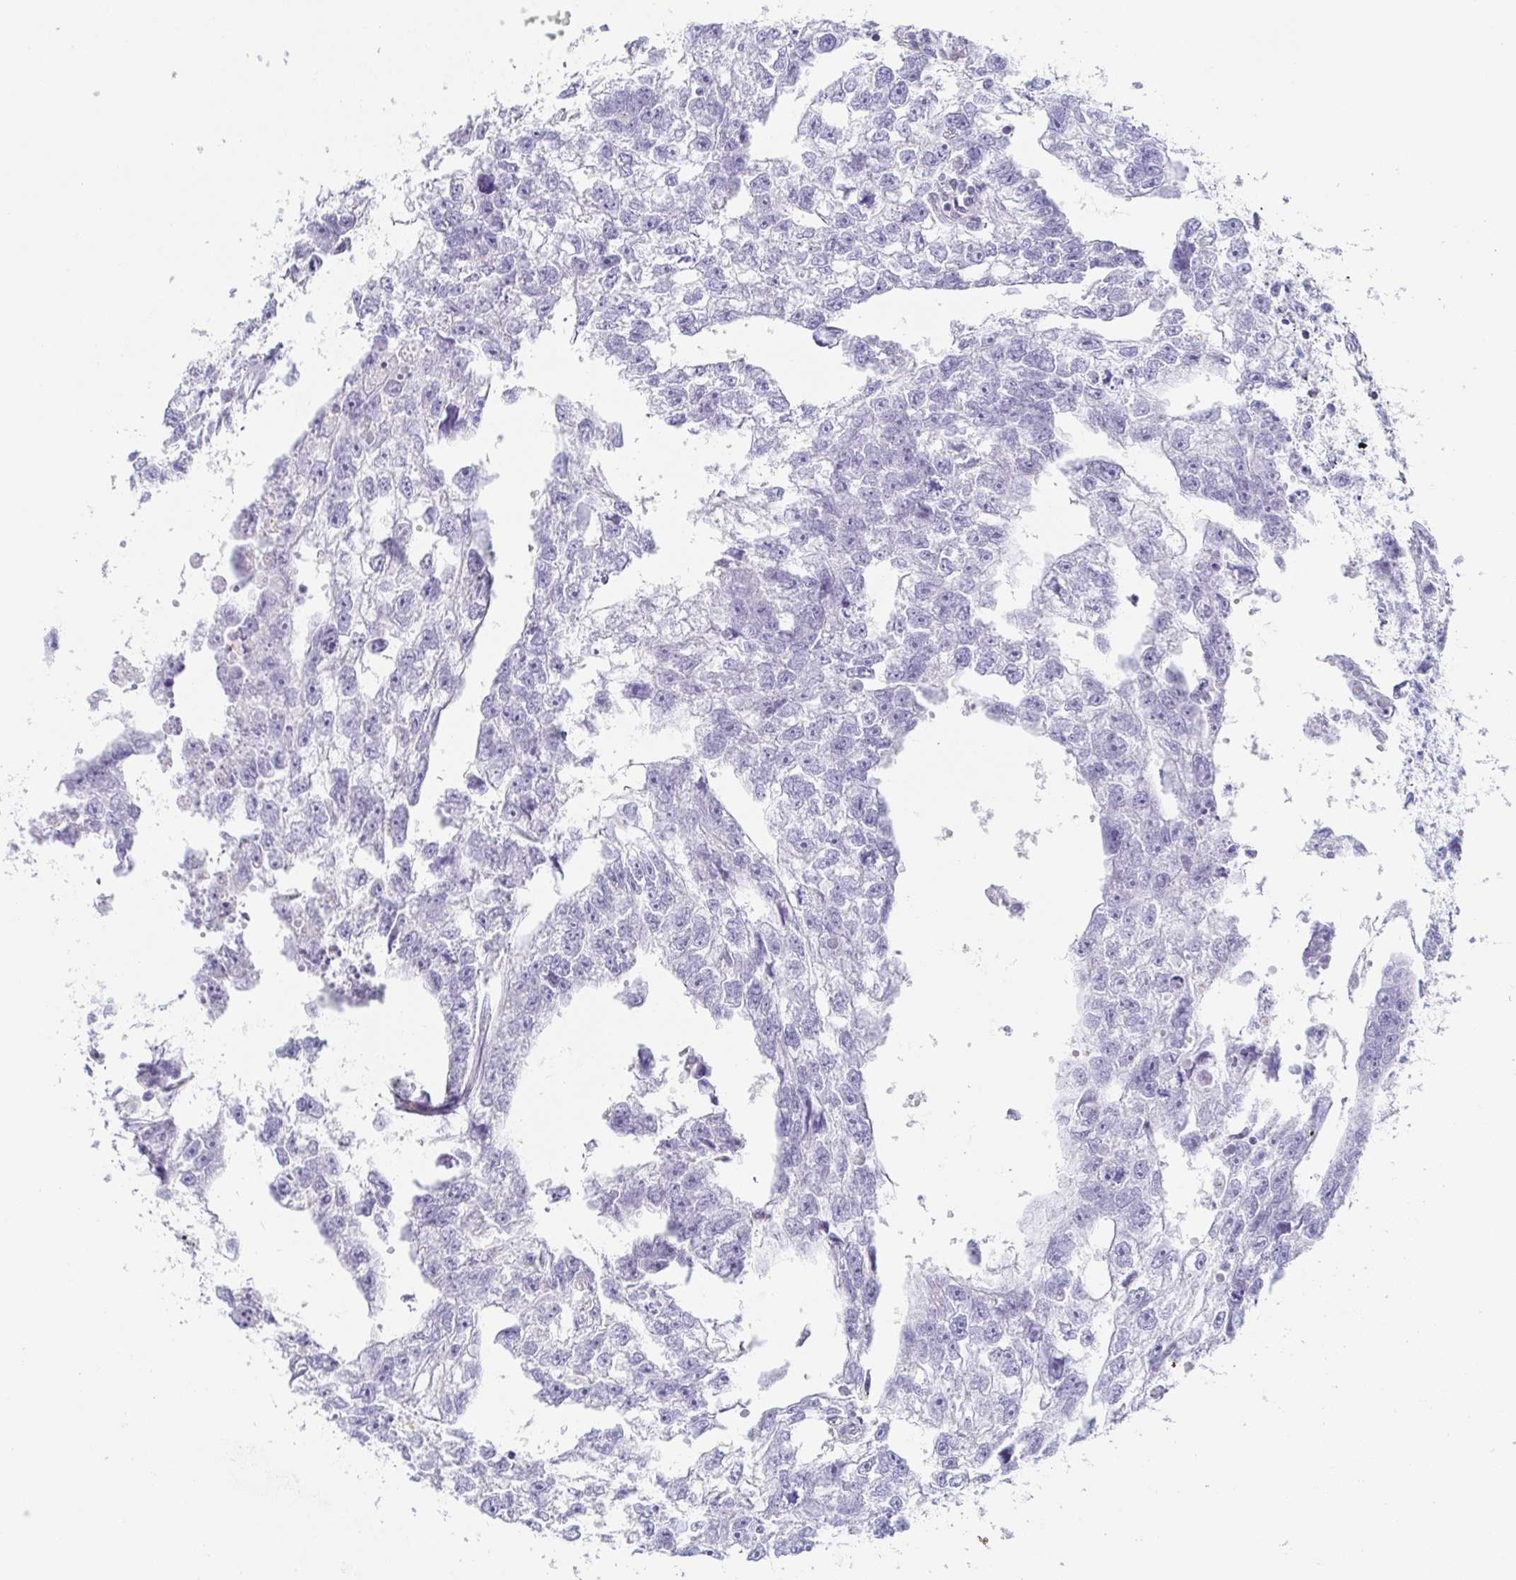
{"staining": {"intensity": "negative", "quantity": "none", "location": "none"}, "tissue": "testis cancer", "cell_type": "Tumor cells", "image_type": "cancer", "snomed": [{"axis": "morphology", "description": "Carcinoma, Embryonal, NOS"}, {"axis": "morphology", "description": "Teratoma, malignant, NOS"}, {"axis": "topography", "description": "Testis"}], "caption": "DAB (3,3'-diaminobenzidine) immunohistochemical staining of testis cancer (malignant teratoma) exhibits no significant staining in tumor cells.", "gene": "PRR27", "patient": {"sex": "male", "age": 44}}